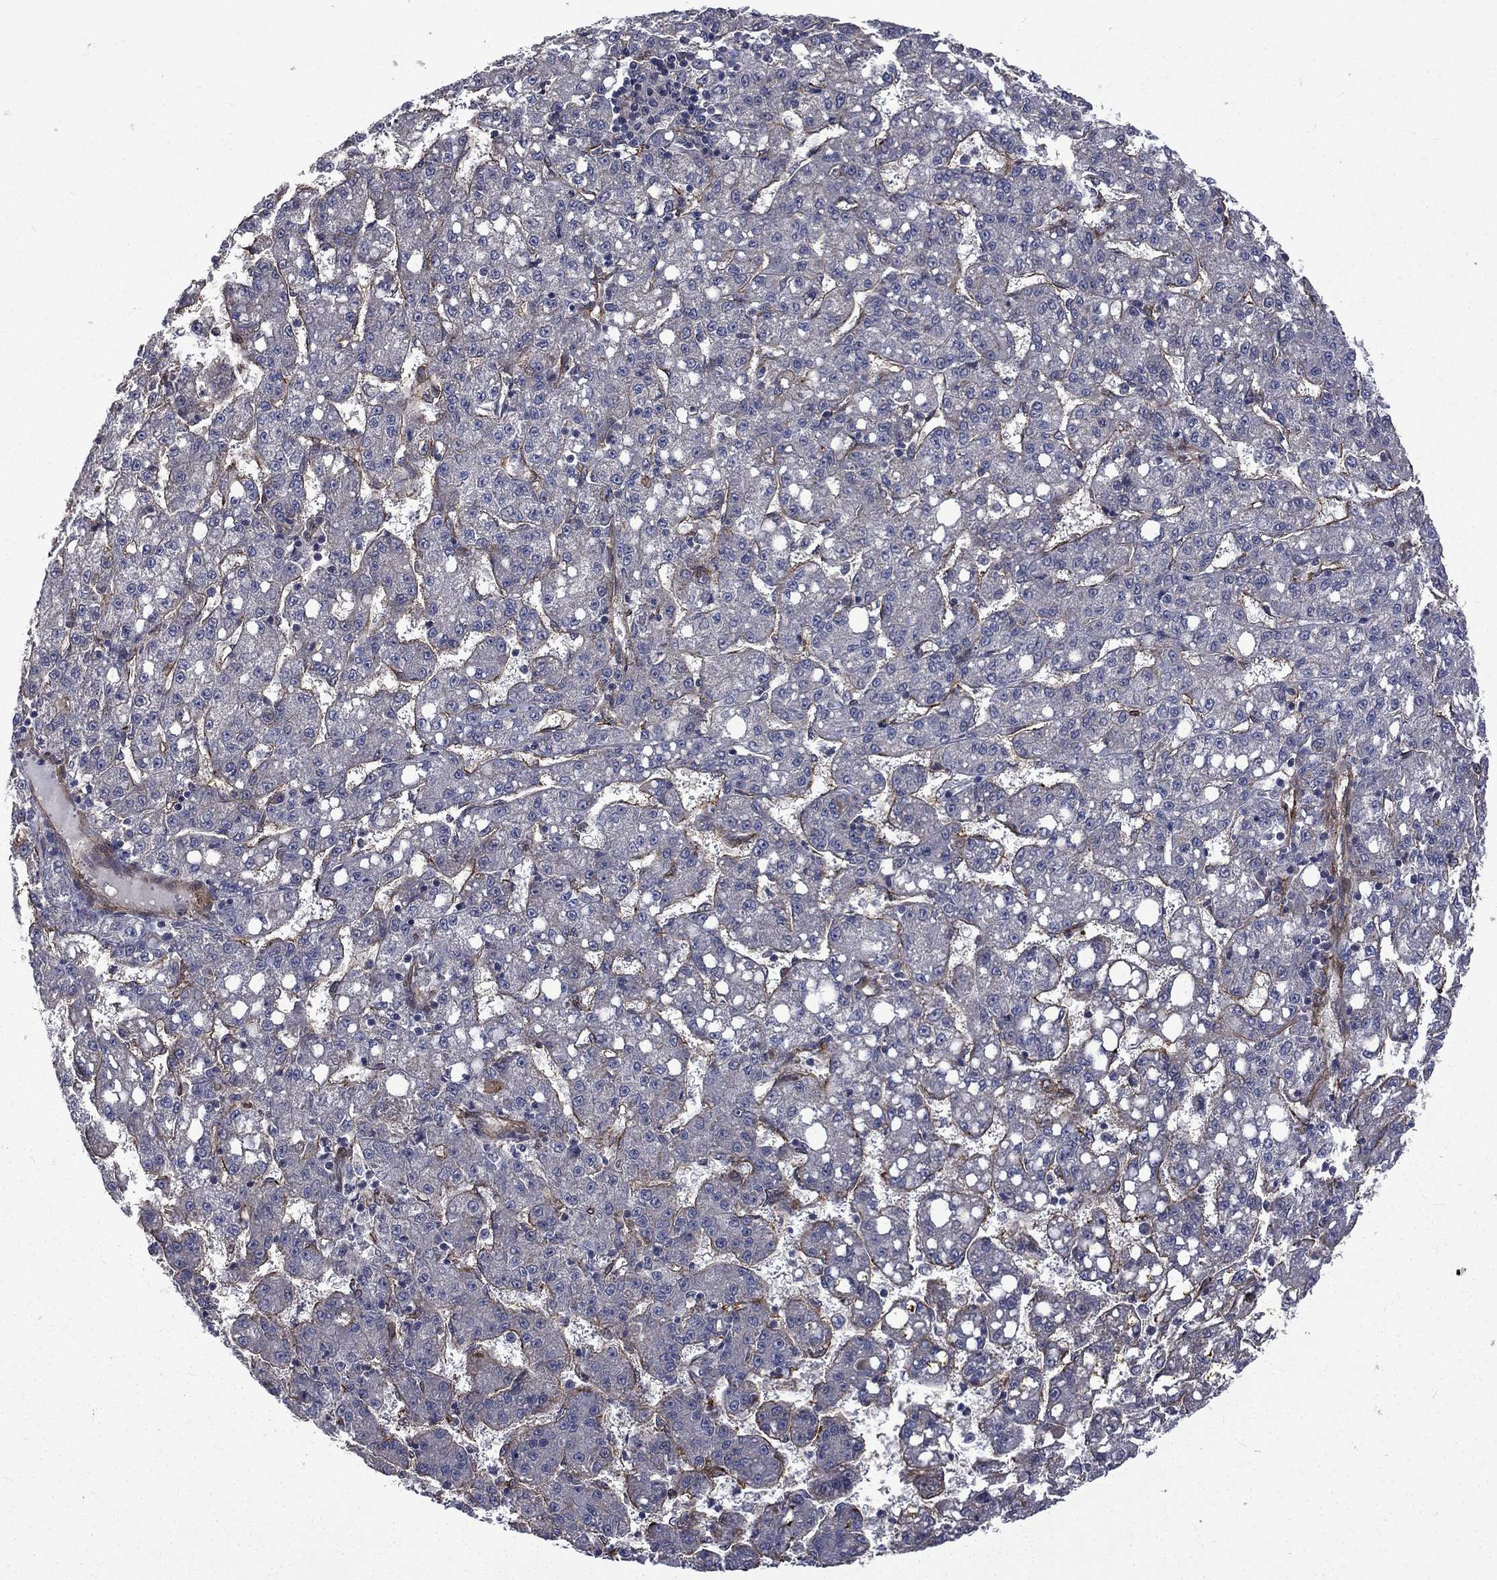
{"staining": {"intensity": "negative", "quantity": "none", "location": "none"}, "tissue": "liver cancer", "cell_type": "Tumor cells", "image_type": "cancer", "snomed": [{"axis": "morphology", "description": "Carcinoma, Hepatocellular, NOS"}, {"axis": "topography", "description": "Liver"}], "caption": "Image shows no protein expression in tumor cells of hepatocellular carcinoma (liver) tissue.", "gene": "PPFIBP1", "patient": {"sex": "female", "age": 65}}